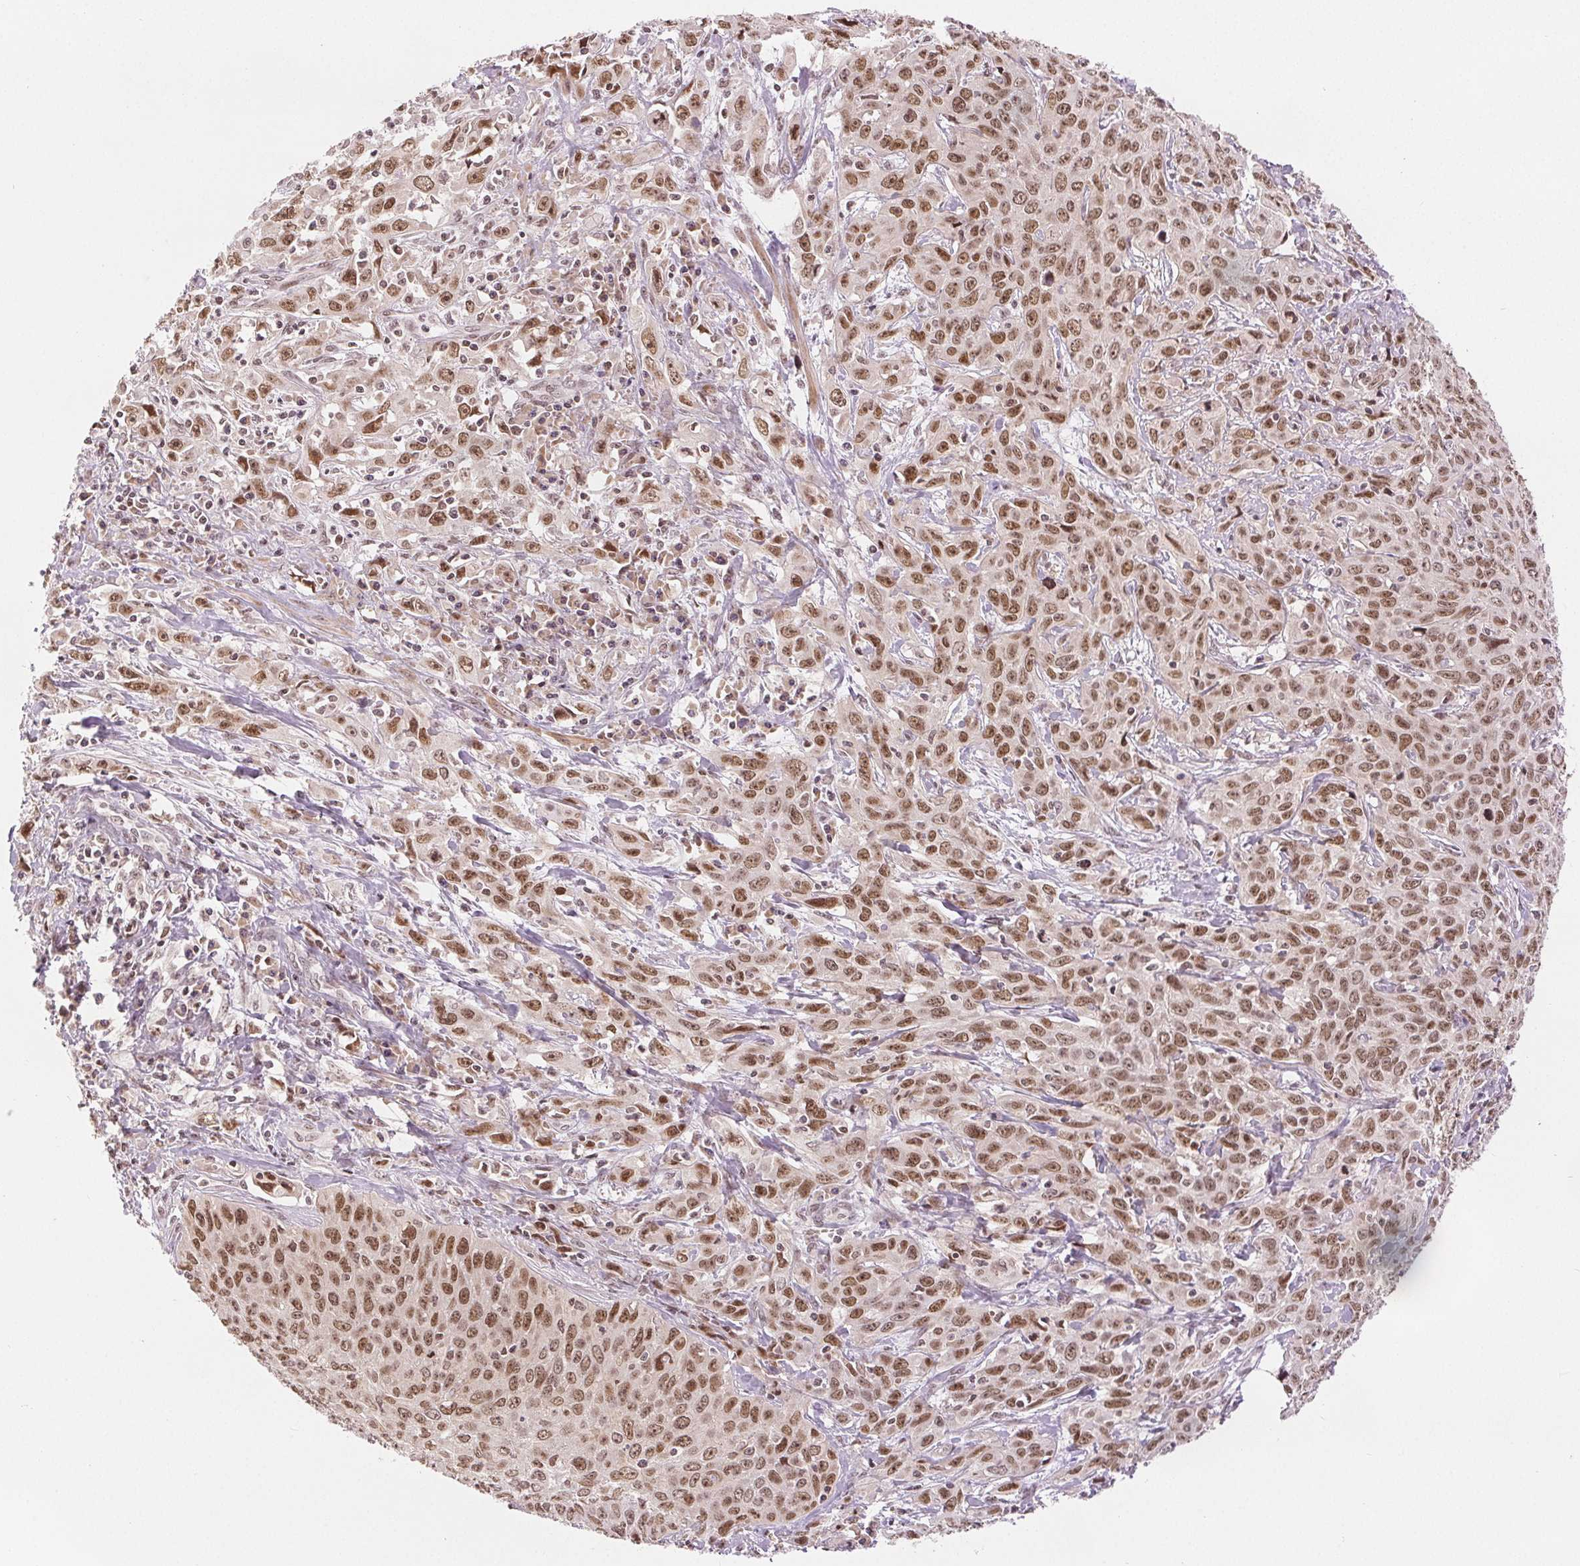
{"staining": {"intensity": "moderate", "quantity": ">75%", "location": "nuclear"}, "tissue": "cervical cancer", "cell_type": "Tumor cells", "image_type": "cancer", "snomed": [{"axis": "morphology", "description": "Squamous cell carcinoma, NOS"}, {"axis": "topography", "description": "Cervix"}], "caption": "Brown immunohistochemical staining in human squamous cell carcinoma (cervical) displays moderate nuclear staining in about >75% of tumor cells.", "gene": "DEK", "patient": {"sex": "female", "age": 38}}